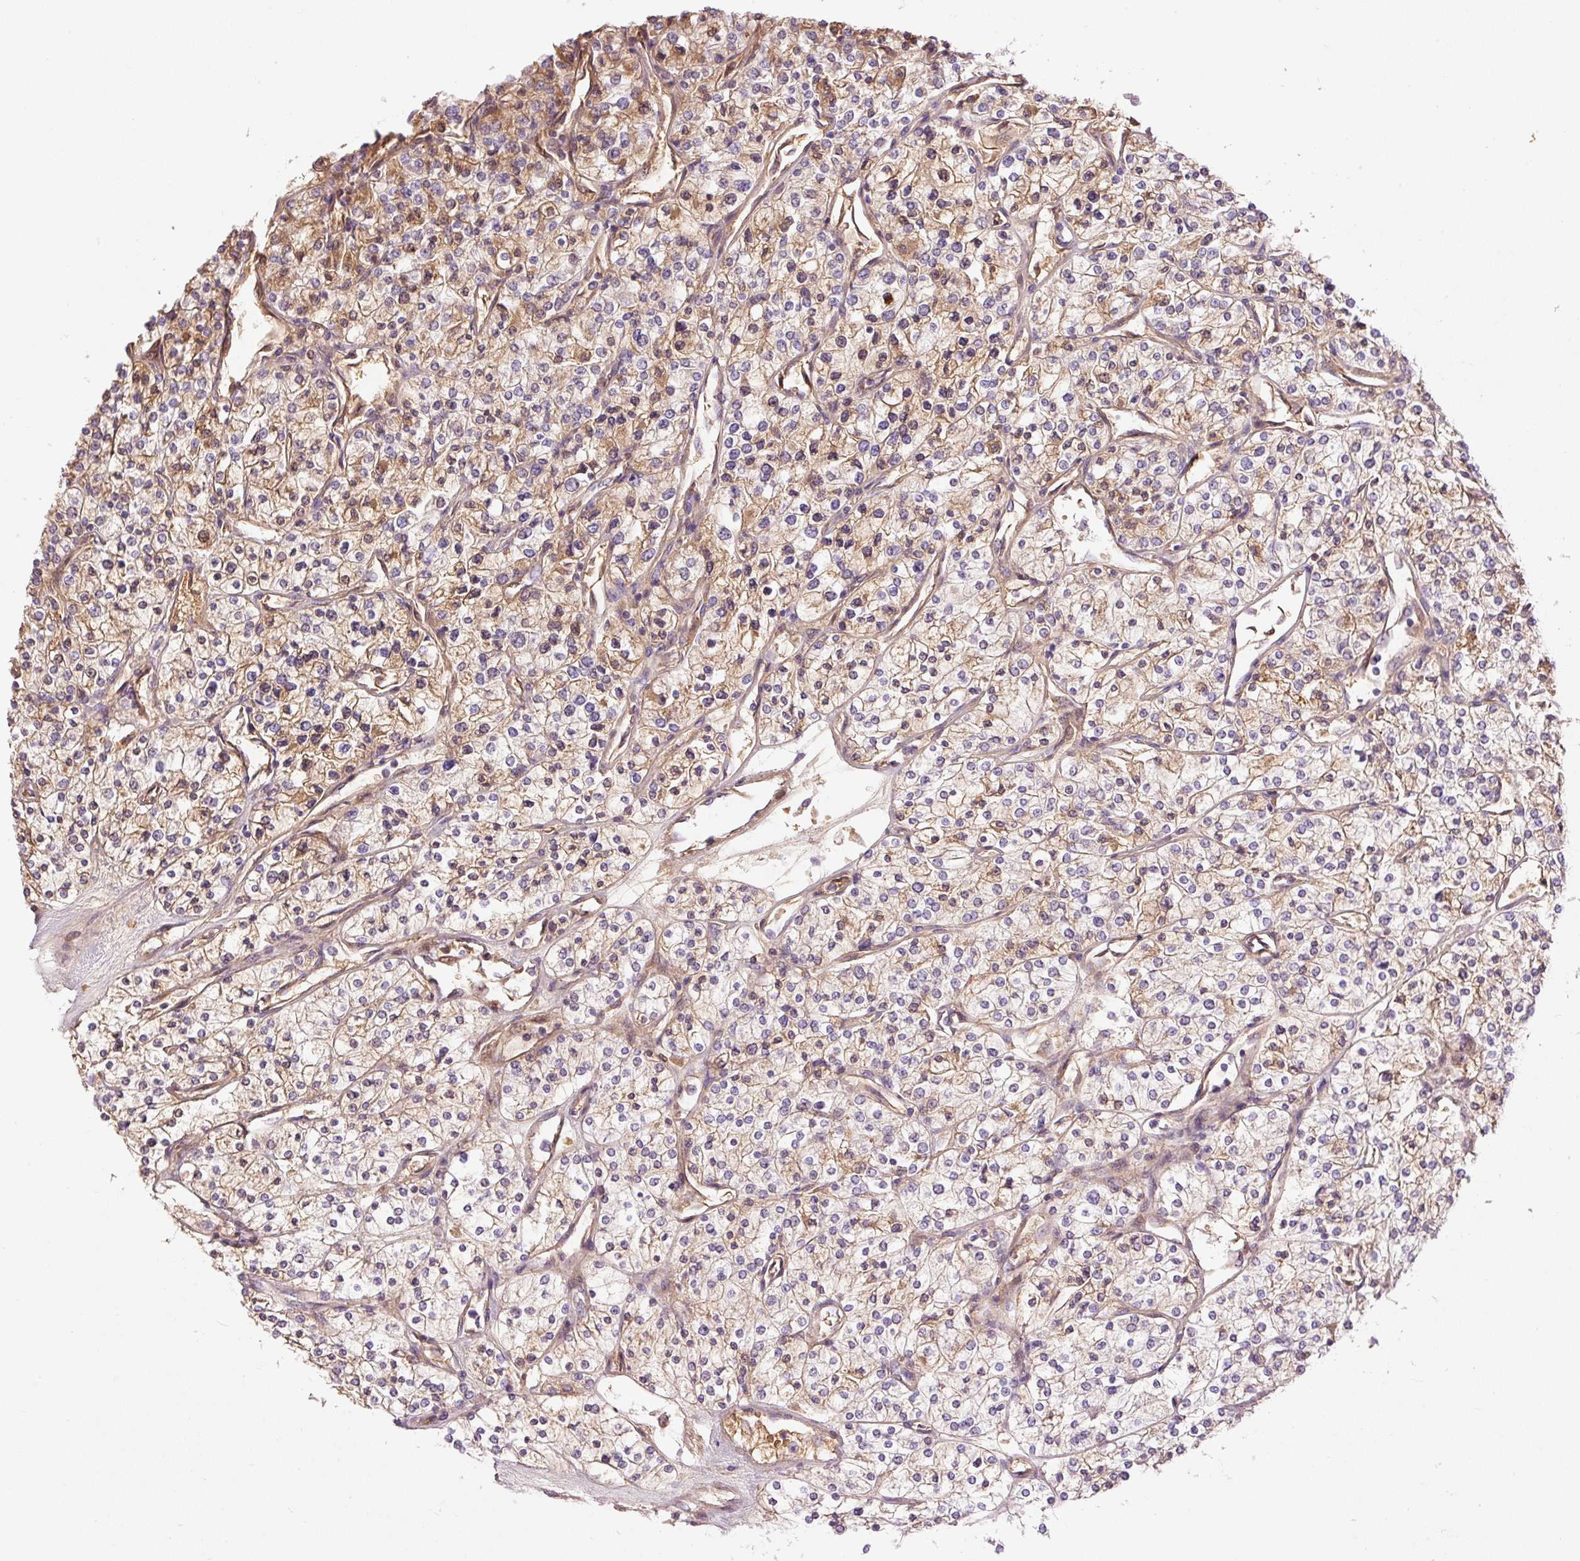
{"staining": {"intensity": "moderate", "quantity": "<25%", "location": "cytoplasmic/membranous,nuclear"}, "tissue": "renal cancer", "cell_type": "Tumor cells", "image_type": "cancer", "snomed": [{"axis": "morphology", "description": "Adenocarcinoma, NOS"}, {"axis": "topography", "description": "Kidney"}], "caption": "This is a micrograph of immunohistochemistry (IHC) staining of renal adenocarcinoma, which shows moderate positivity in the cytoplasmic/membranous and nuclear of tumor cells.", "gene": "CMTM8", "patient": {"sex": "male", "age": 80}}